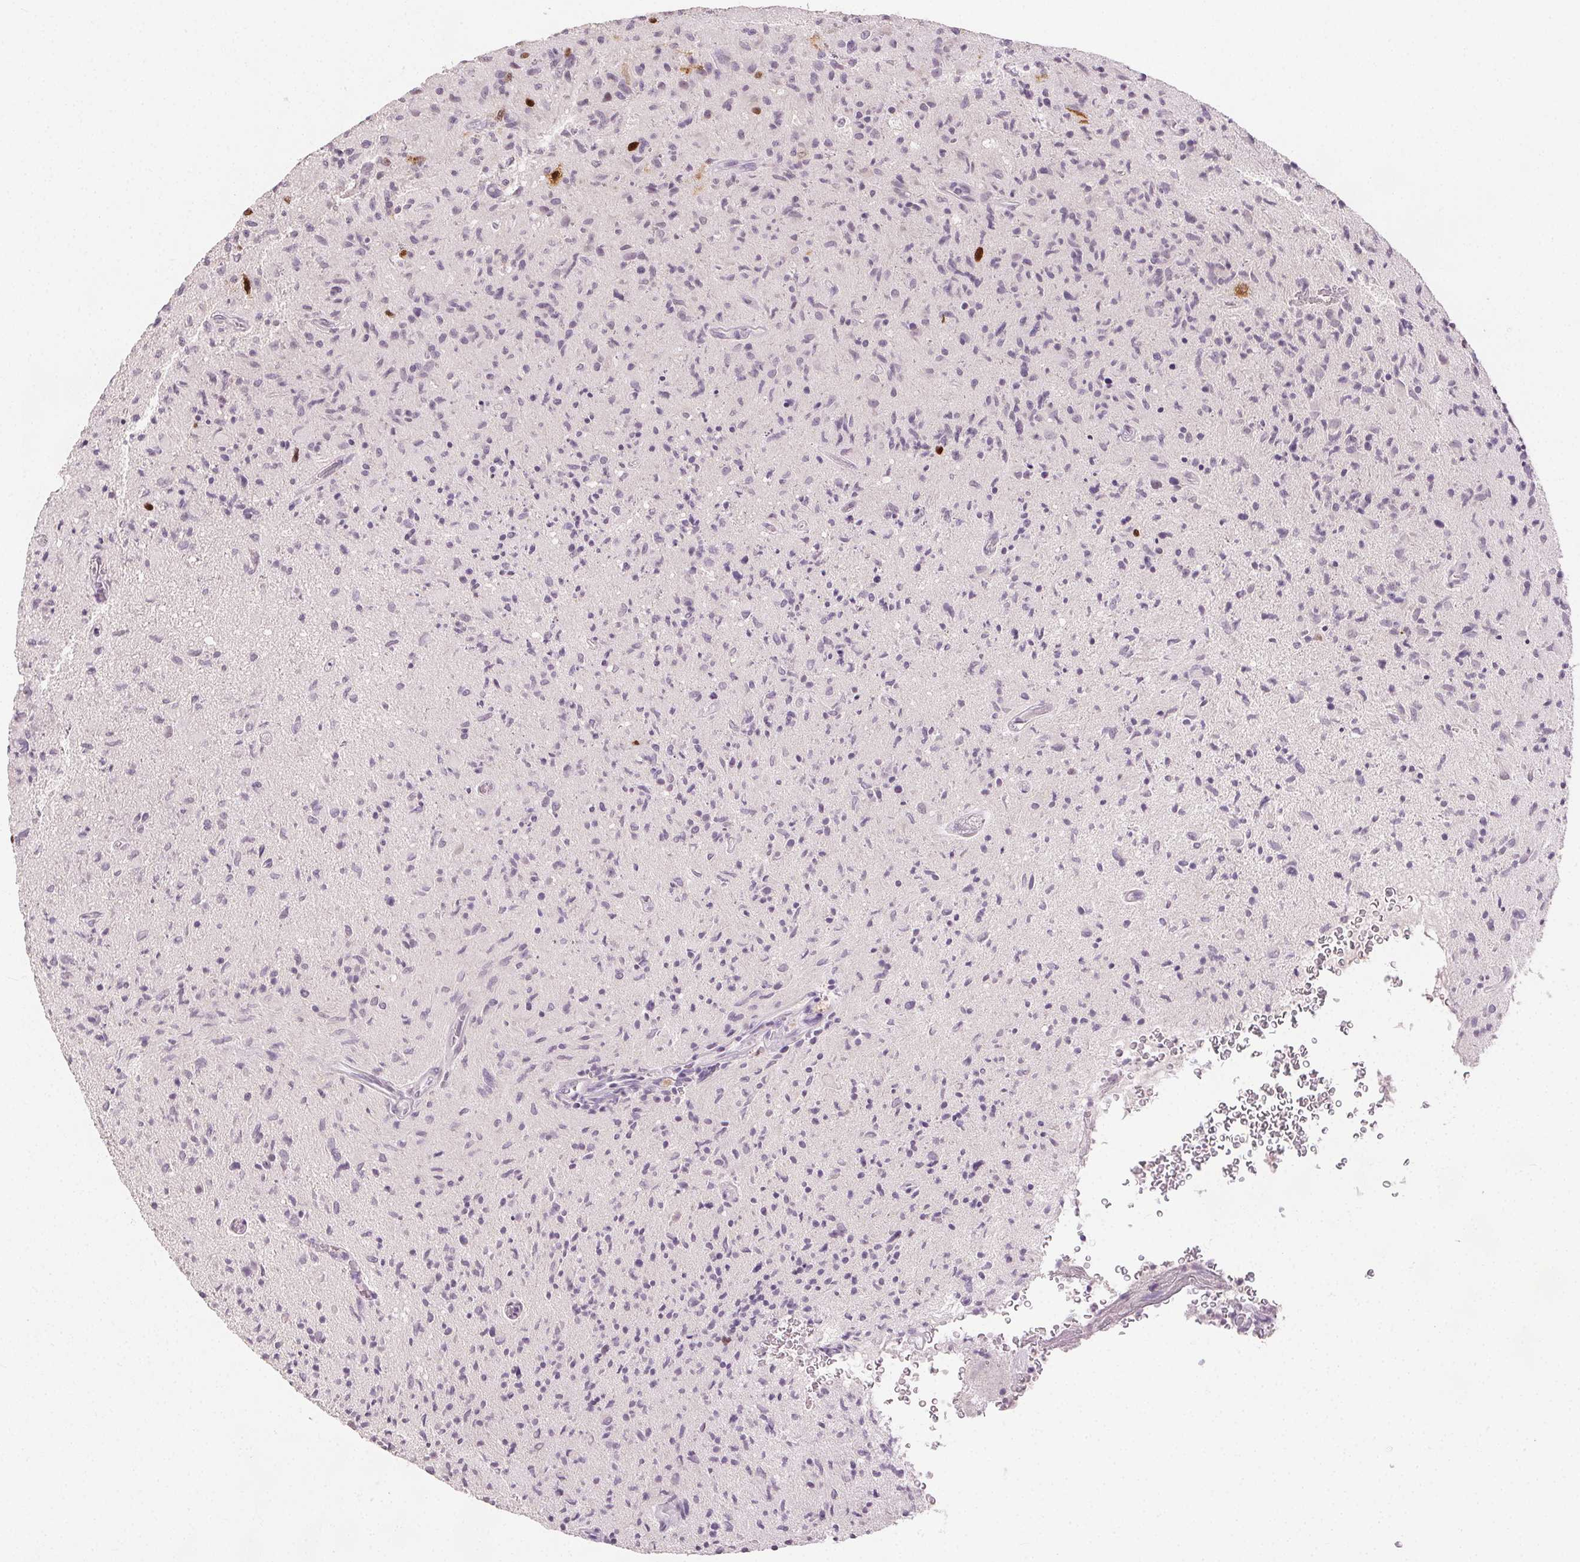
{"staining": {"intensity": "strong", "quantity": "<25%", "location": "nuclear"}, "tissue": "glioma", "cell_type": "Tumor cells", "image_type": "cancer", "snomed": [{"axis": "morphology", "description": "Glioma, malignant, High grade"}, {"axis": "topography", "description": "Brain"}], "caption": "Immunohistochemistry (IHC) micrograph of human malignant glioma (high-grade) stained for a protein (brown), which displays medium levels of strong nuclear positivity in about <25% of tumor cells.", "gene": "ANLN", "patient": {"sex": "male", "age": 54}}